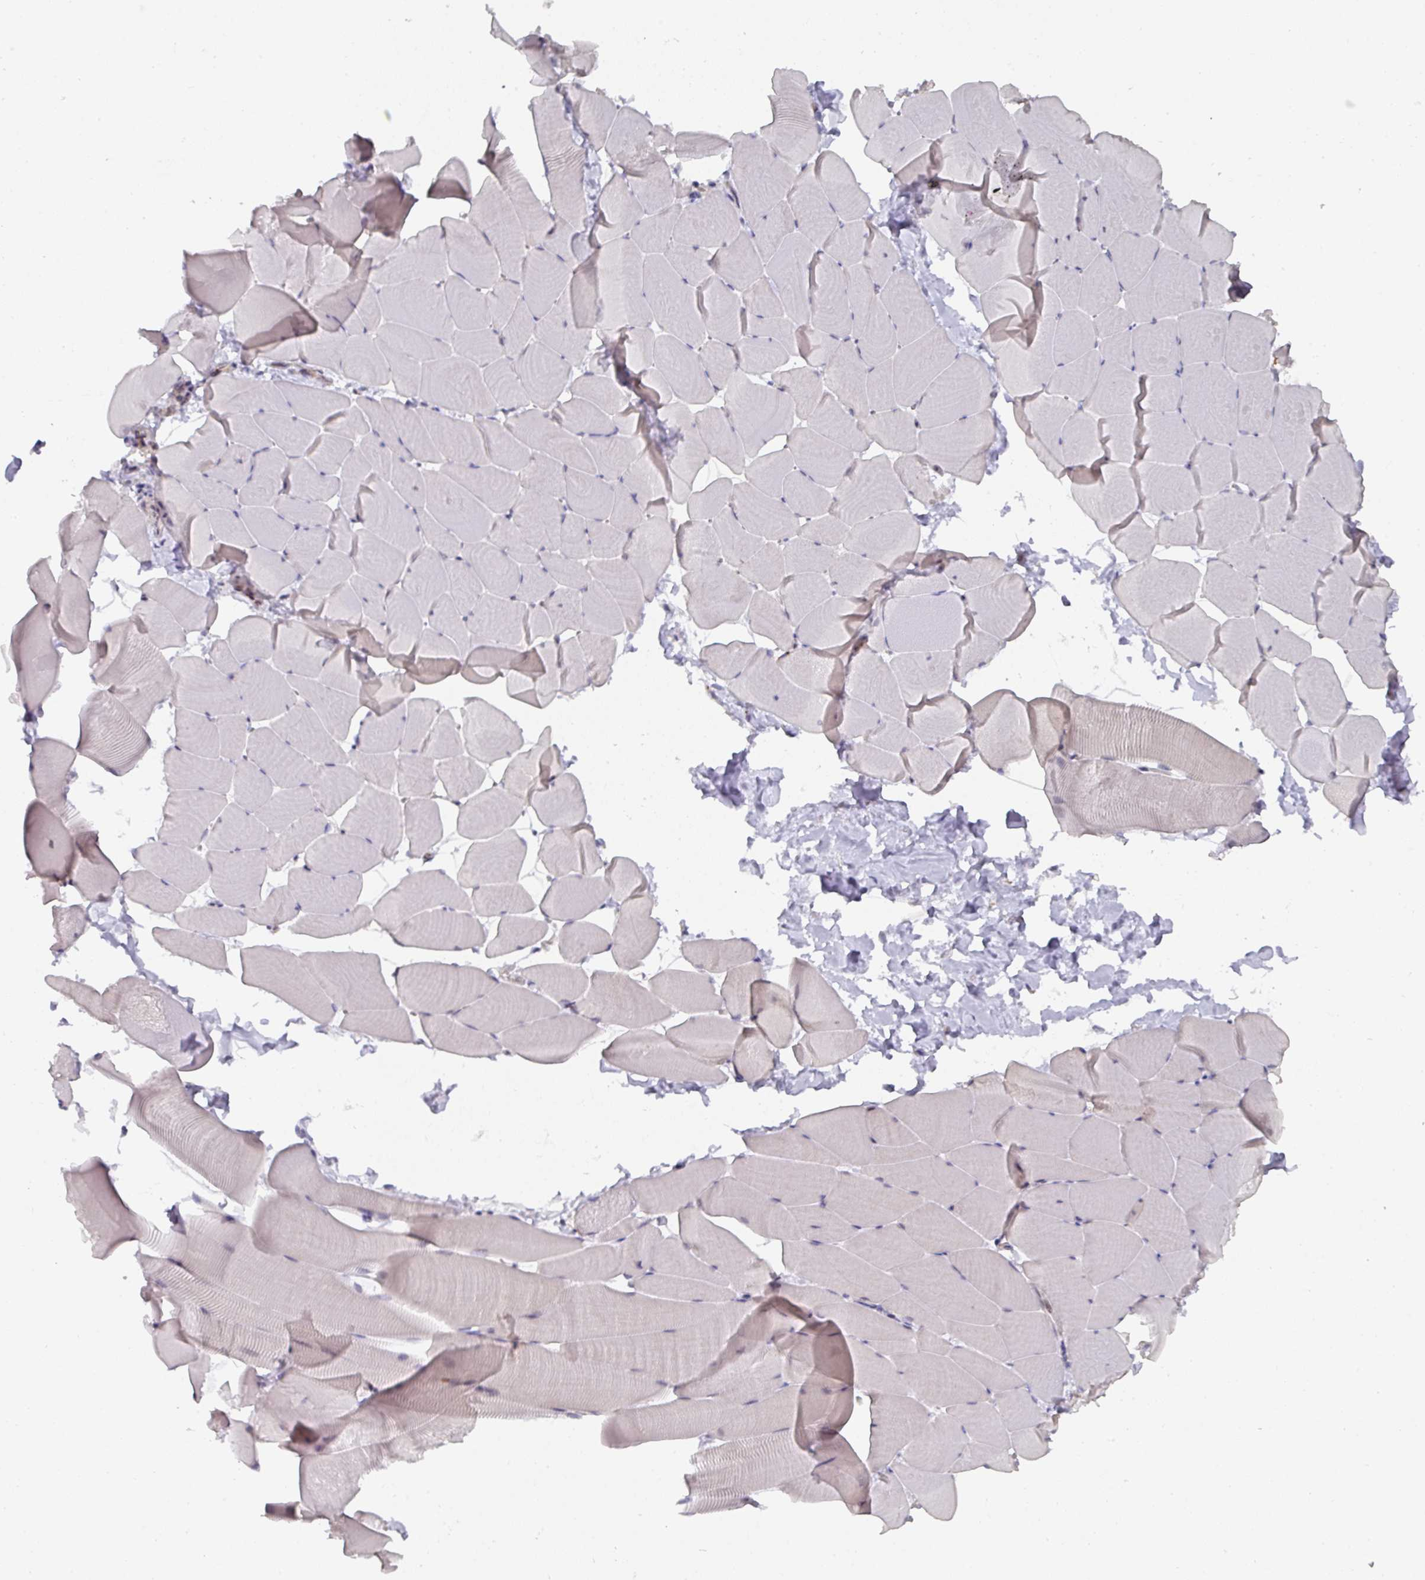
{"staining": {"intensity": "negative", "quantity": "none", "location": "none"}, "tissue": "skeletal muscle", "cell_type": "Myocytes", "image_type": "normal", "snomed": [{"axis": "morphology", "description": "Normal tissue, NOS"}, {"axis": "topography", "description": "Skeletal muscle"}], "caption": "DAB (3,3'-diaminobenzidine) immunohistochemical staining of normal skeletal muscle demonstrates no significant positivity in myocytes. (DAB (3,3'-diaminobenzidine) immunohistochemistry (IHC), high magnification).", "gene": "C18orf25", "patient": {"sex": "male", "age": 25}}